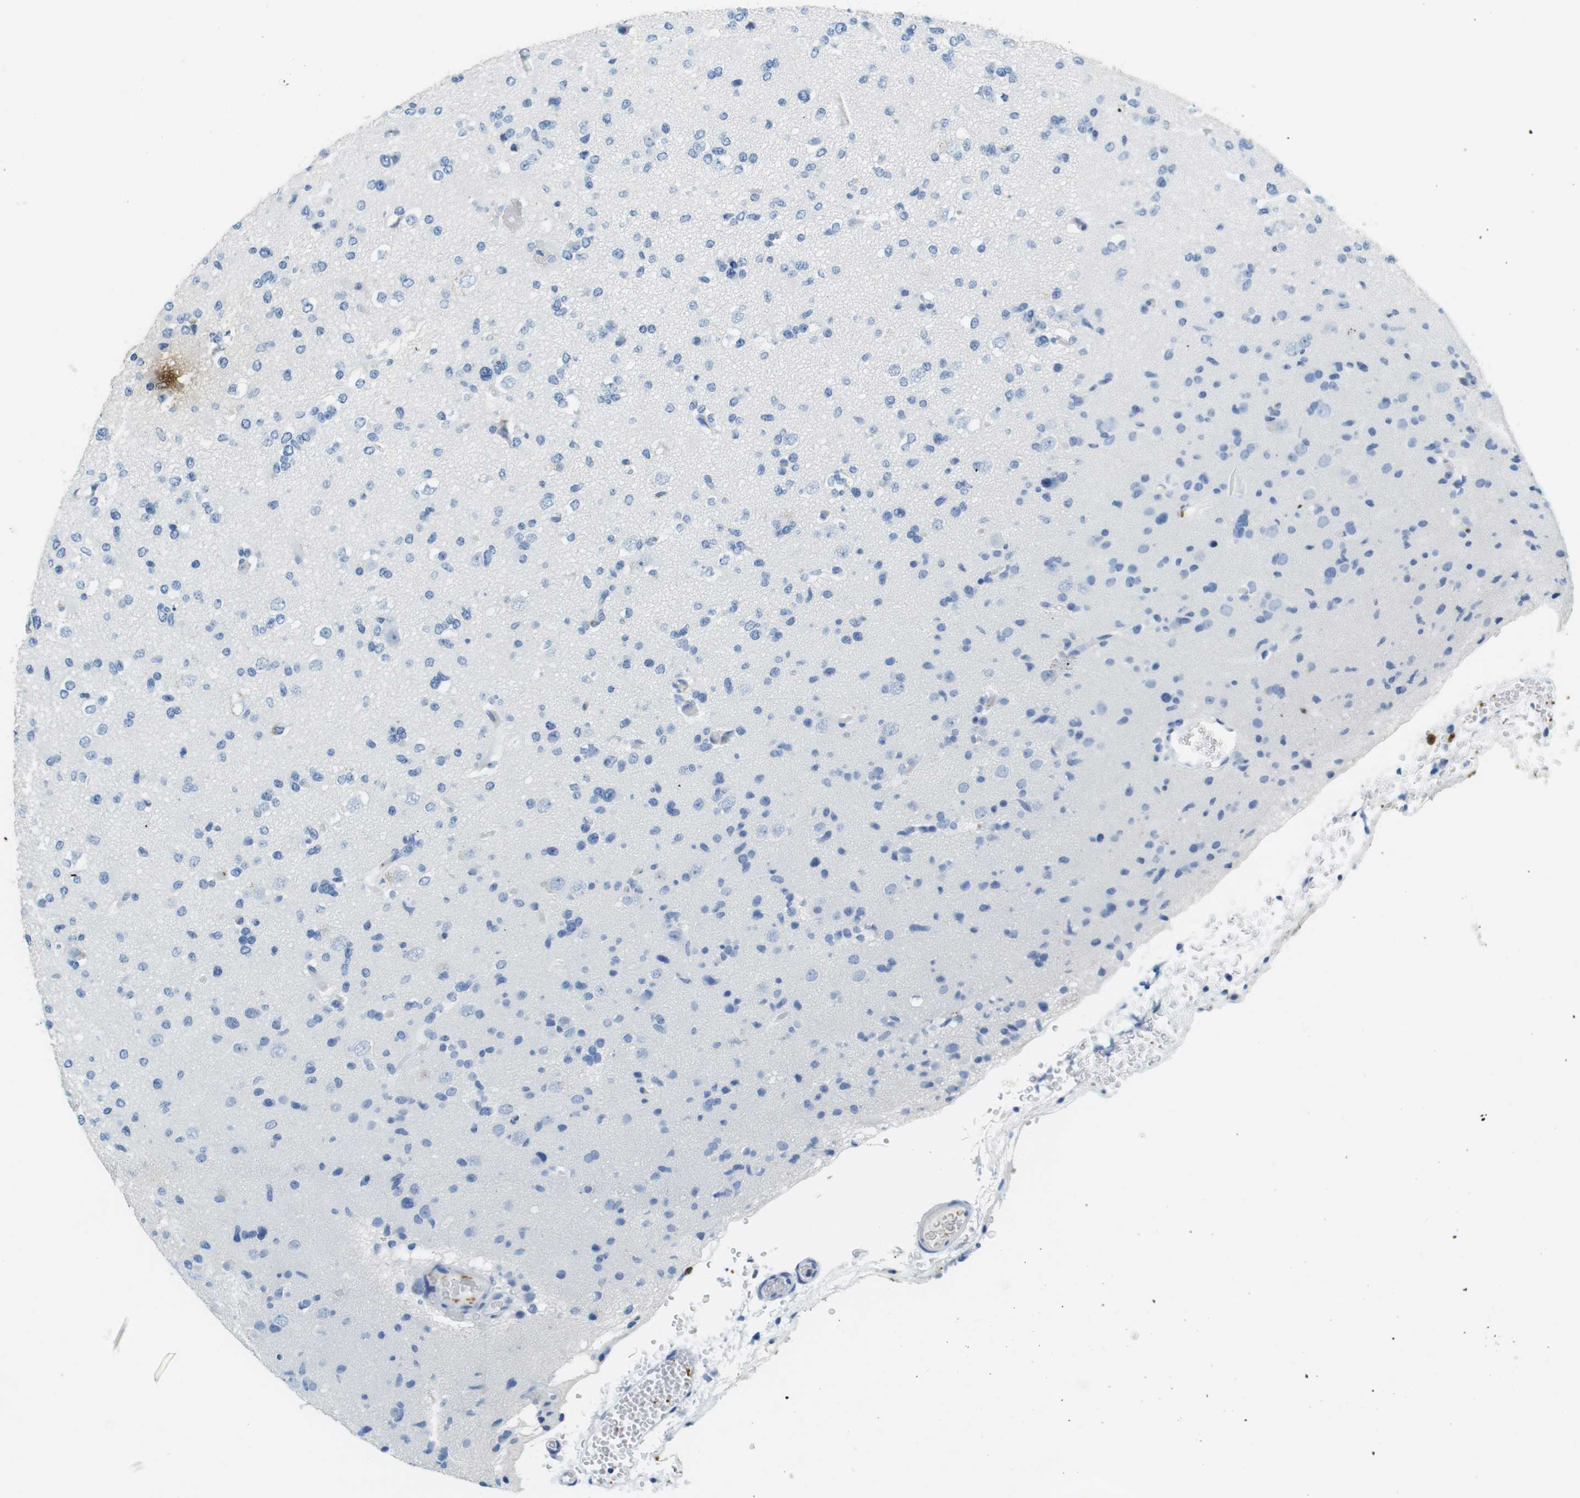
{"staining": {"intensity": "negative", "quantity": "none", "location": "none"}, "tissue": "glioma", "cell_type": "Tumor cells", "image_type": "cancer", "snomed": [{"axis": "morphology", "description": "Glioma, malignant, Low grade"}, {"axis": "topography", "description": "Brain"}], "caption": "IHC photomicrograph of neoplastic tissue: human malignant low-grade glioma stained with DAB shows no significant protein positivity in tumor cells.", "gene": "LAT", "patient": {"sex": "female", "age": 22}}